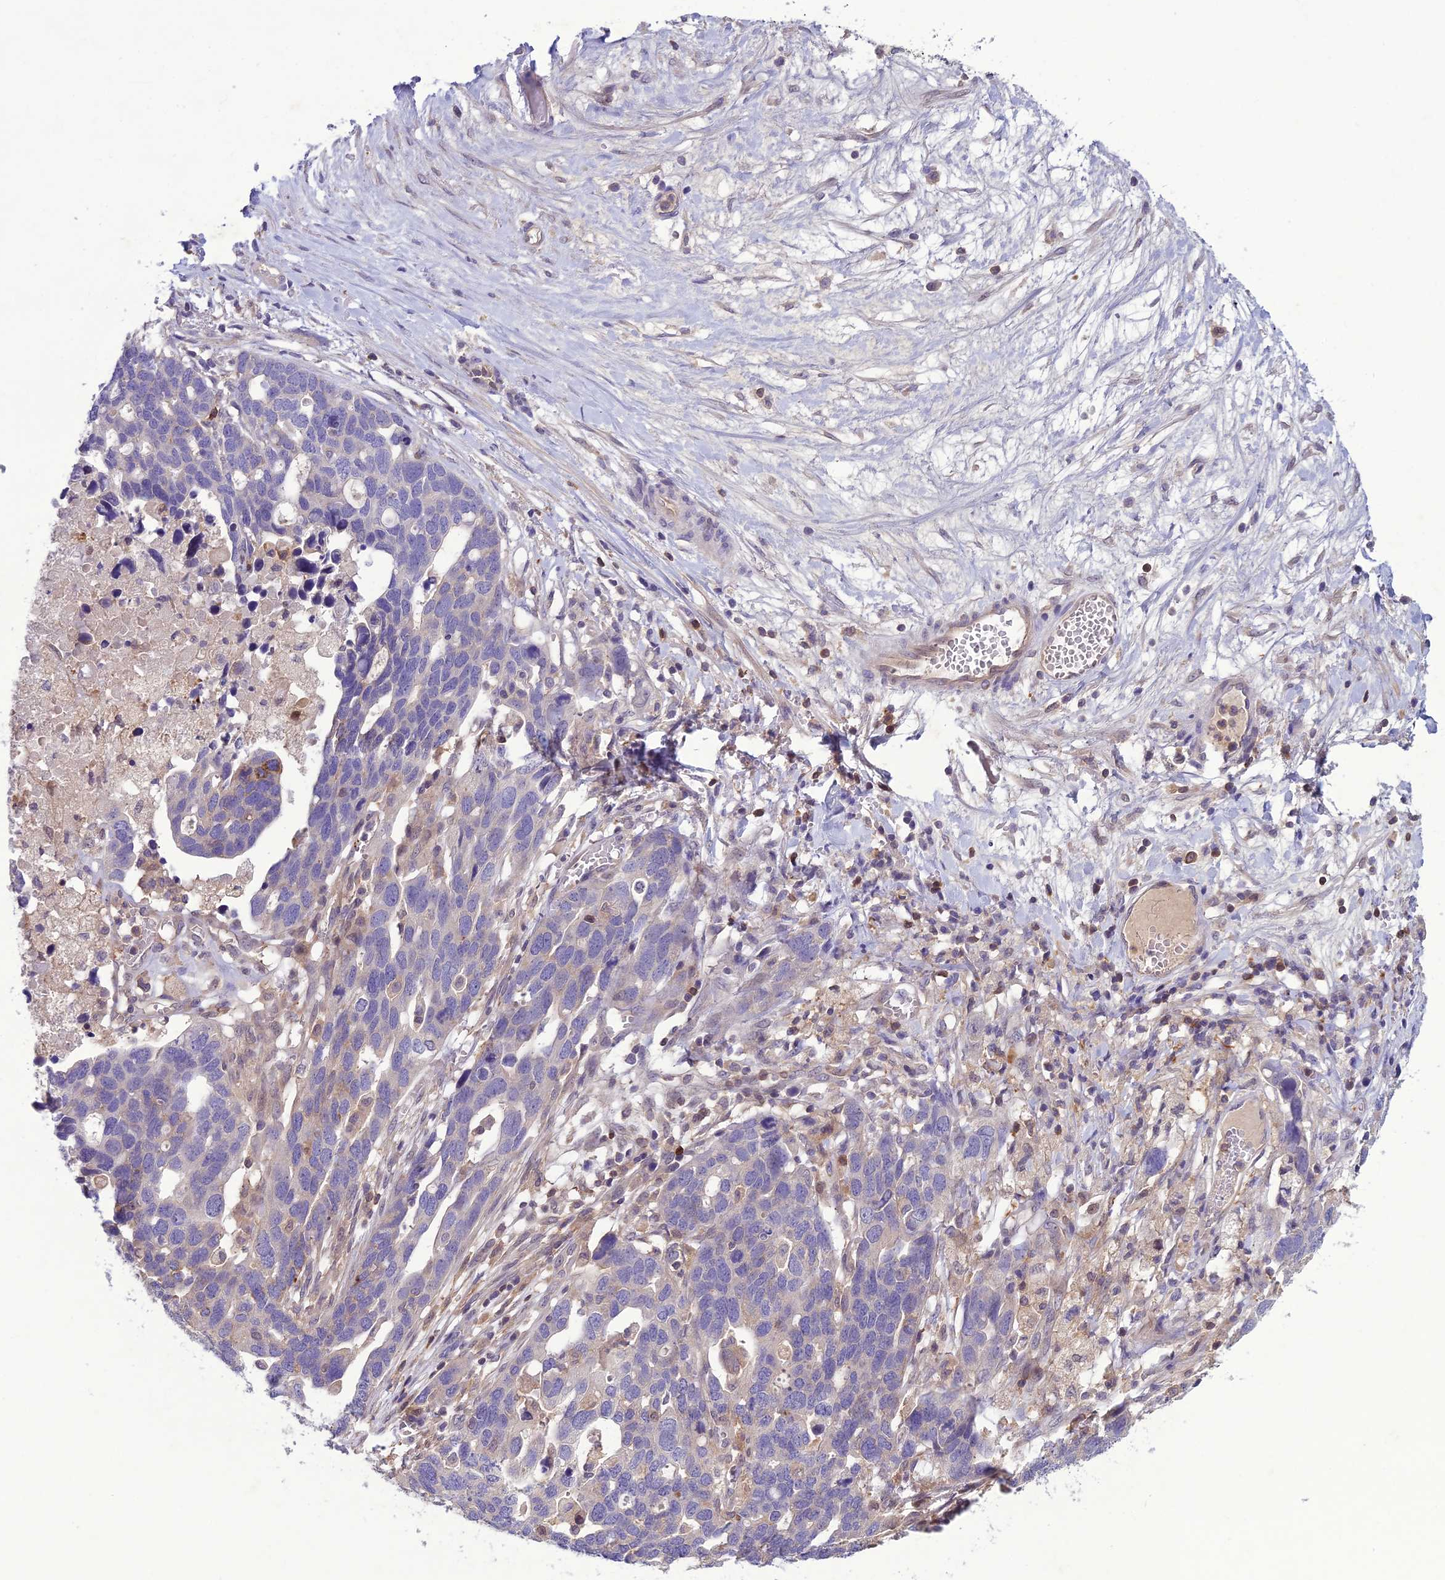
{"staining": {"intensity": "negative", "quantity": "none", "location": "none"}, "tissue": "ovarian cancer", "cell_type": "Tumor cells", "image_type": "cancer", "snomed": [{"axis": "morphology", "description": "Cystadenocarcinoma, serous, NOS"}, {"axis": "topography", "description": "Ovary"}], "caption": "Histopathology image shows no significant protein staining in tumor cells of ovarian serous cystadenocarcinoma.", "gene": "GDF6", "patient": {"sex": "female", "age": 54}}